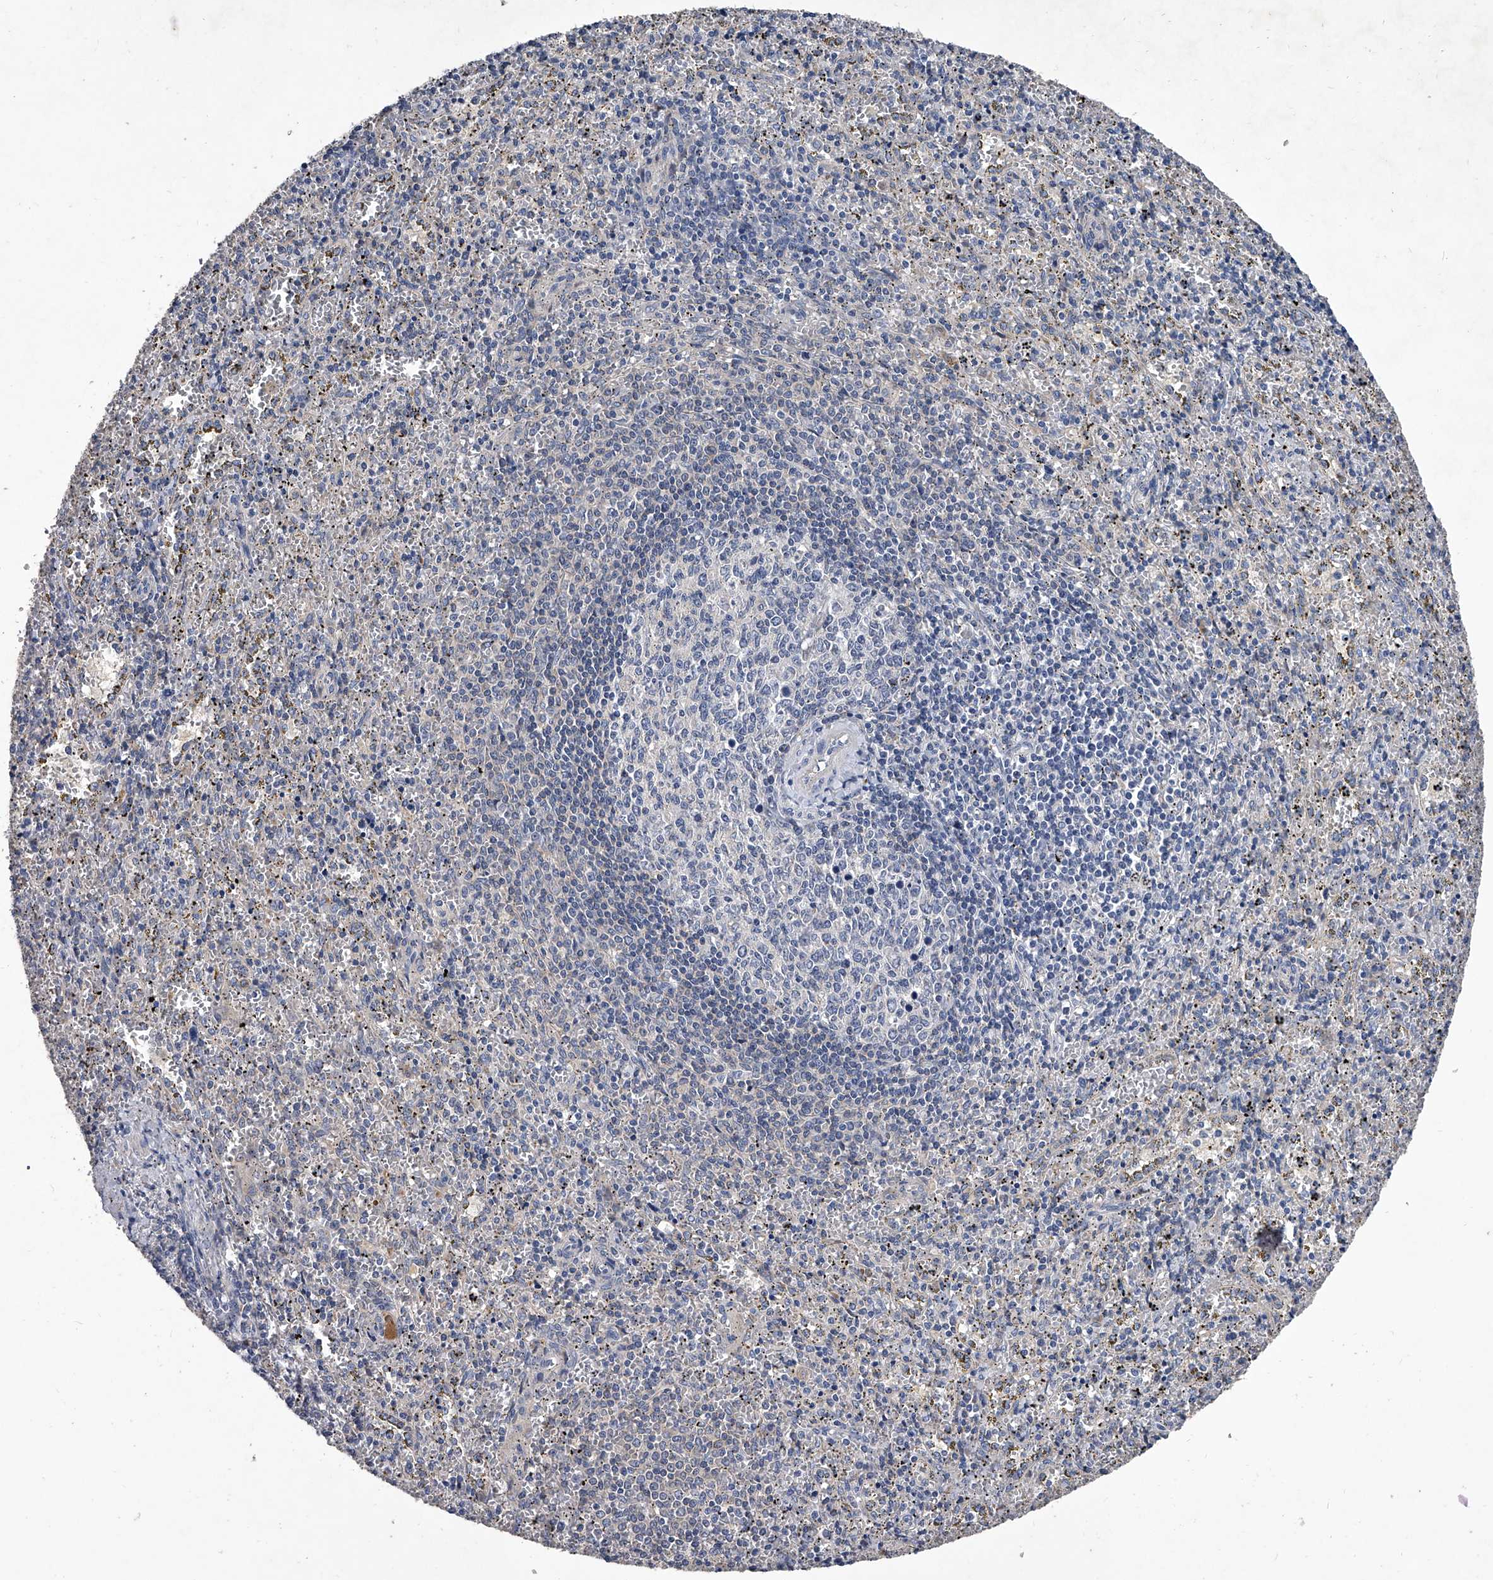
{"staining": {"intensity": "weak", "quantity": "<25%", "location": "cytoplasmic/membranous"}, "tissue": "spleen", "cell_type": "Cells in red pulp", "image_type": "normal", "snomed": [{"axis": "morphology", "description": "Normal tissue, NOS"}, {"axis": "topography", "description": "Spleen"}], "caption": "Histopathology image shows no protein positivity in cells in red pulp of normal spleen. (Brightfield microscopy of DAB immunohistochemistry at high magnification).", "gene": "C5", "patient": {"sex": "male", "age": 11}}